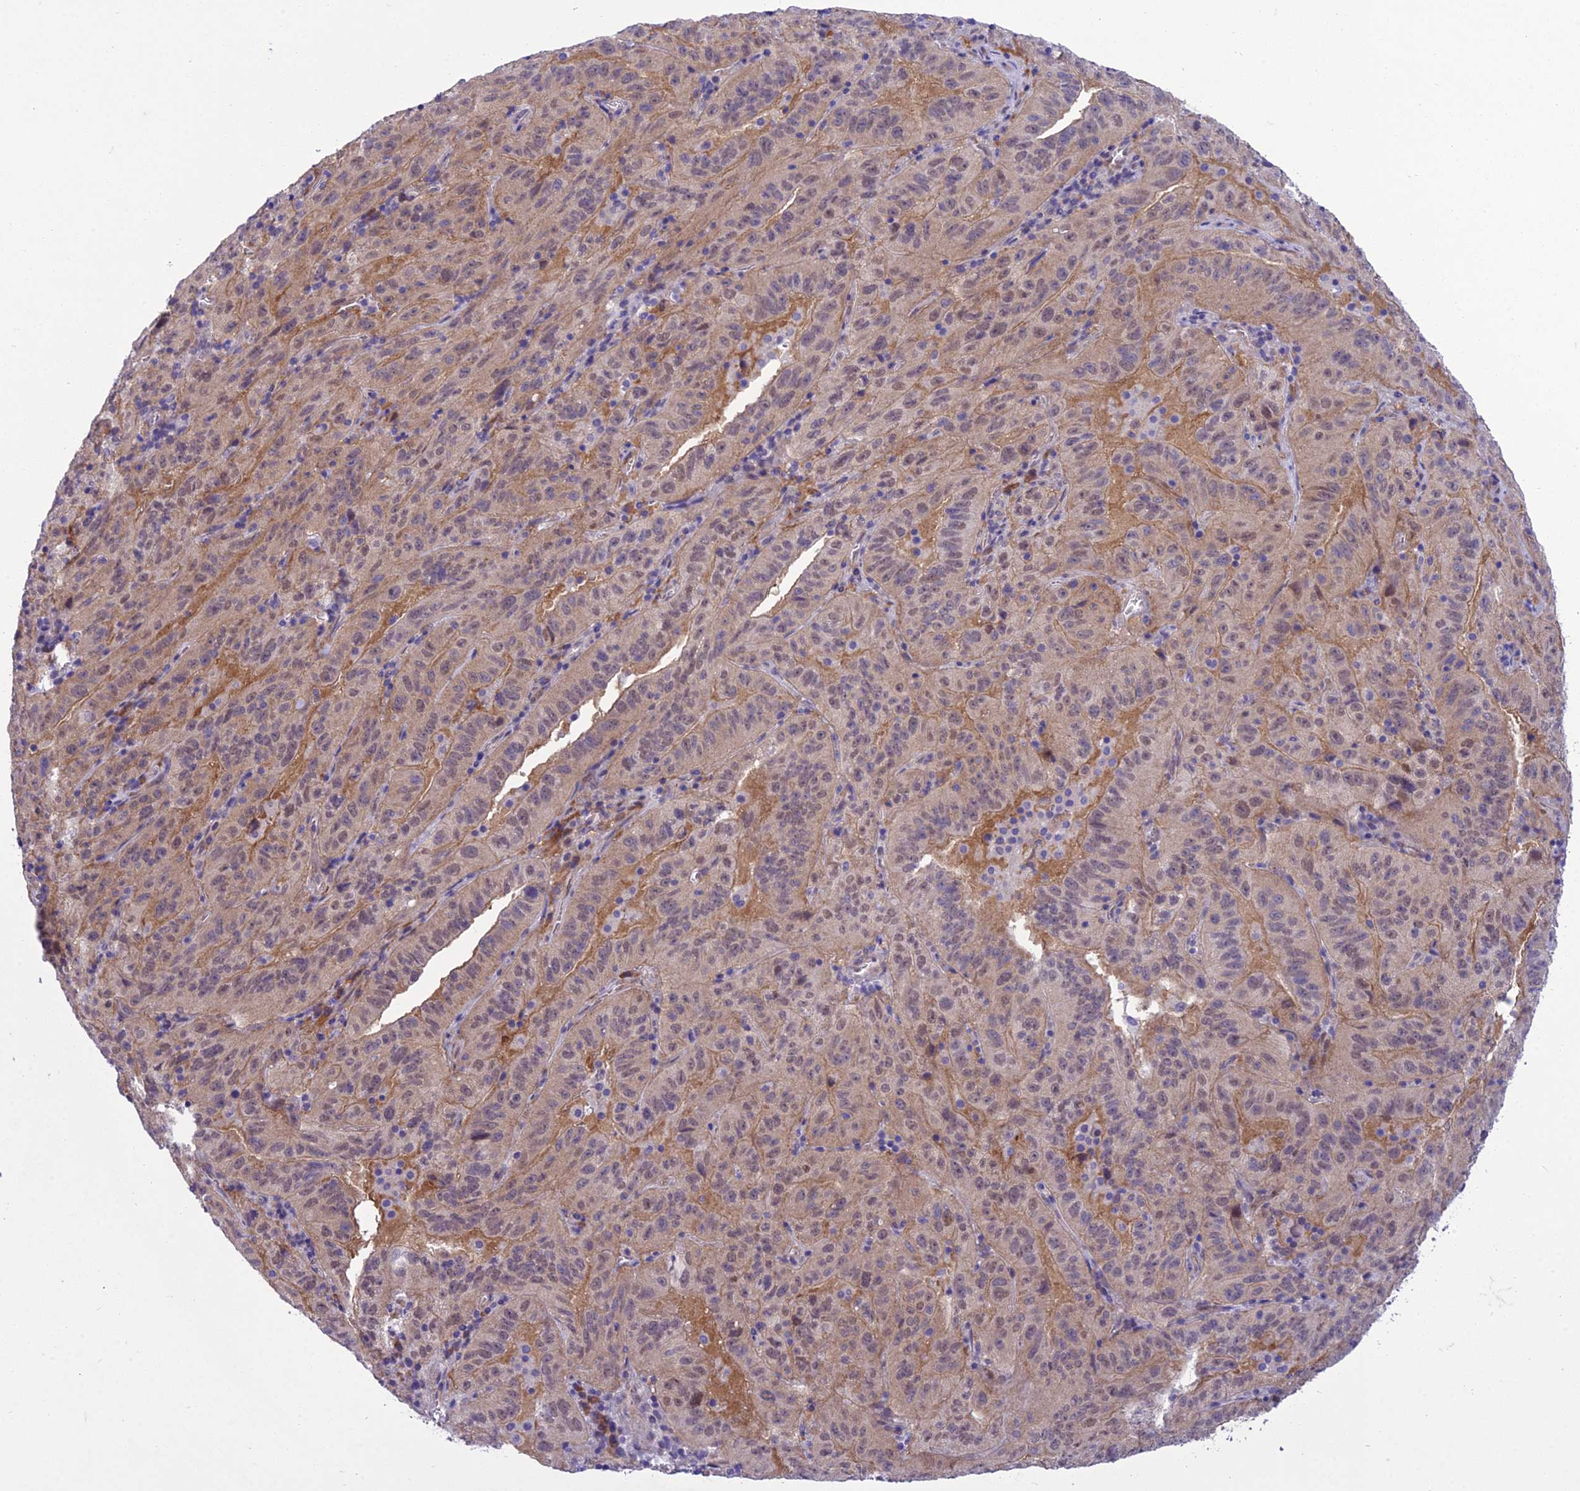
{"staining": {"intensity": "weak", "quantity": "<25%", "location": "cytoplasmic/membranous"}, "tissue": "pancreatic cancer", "cell_type": "Tumor cells", "image_type": "cancer", "snomed": [{"axis": "morphology", "description": "Adenocarcinoma, NOS"}, {"axis": "topography", "description": "Pancreas"}], "caption": "Pancreatic adenocarcinoma was stained to show a protein in brown. There is no significant positivity in tumor cells.", "gene": "GAB4", "patient": {"sex": "male", "age": 63}}